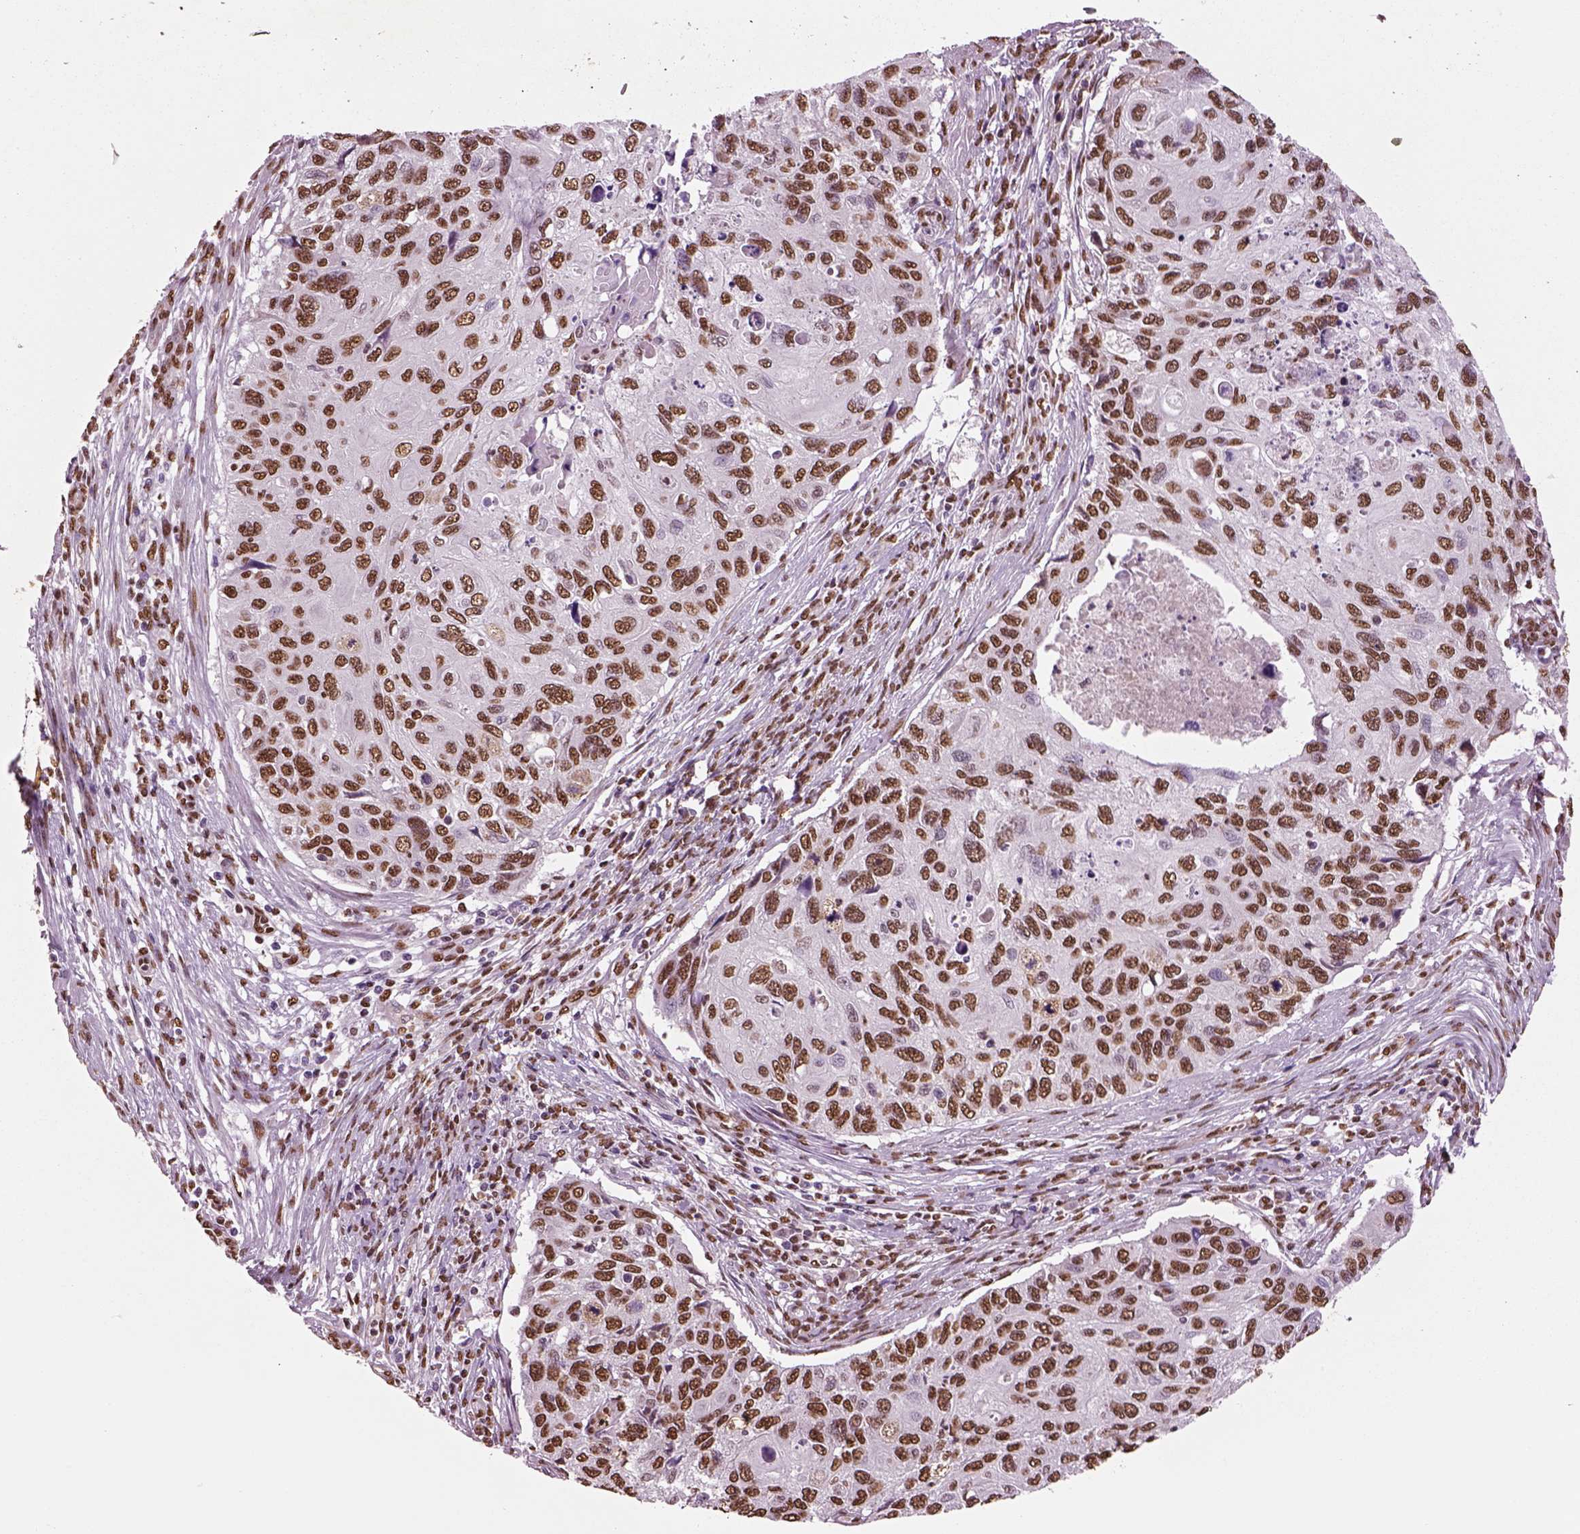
{"staining": {"intensity": "moderate", "quantity": ">75%", "location": "nuclear"}, "tissue": "cervical cancer", "cell_type": "Tumor cells", "image_type": "cancer", "snomed": [{"axis": "morphology", "description": "Squamous cell carcinoma, NOS"}, {"axis": "topography", "description": "Cervix"}], "caption": "Immunohistochemical staining of squamous cell carcinoma (cervical) displays medium levels of moderate nuclear expression in approximately >75% of tumor cells. (brown staining indicates protein expression, while blue staining denotes nuclei).", "gene": "DDX3X", "patient": {"sex": "female", "age": 70}}